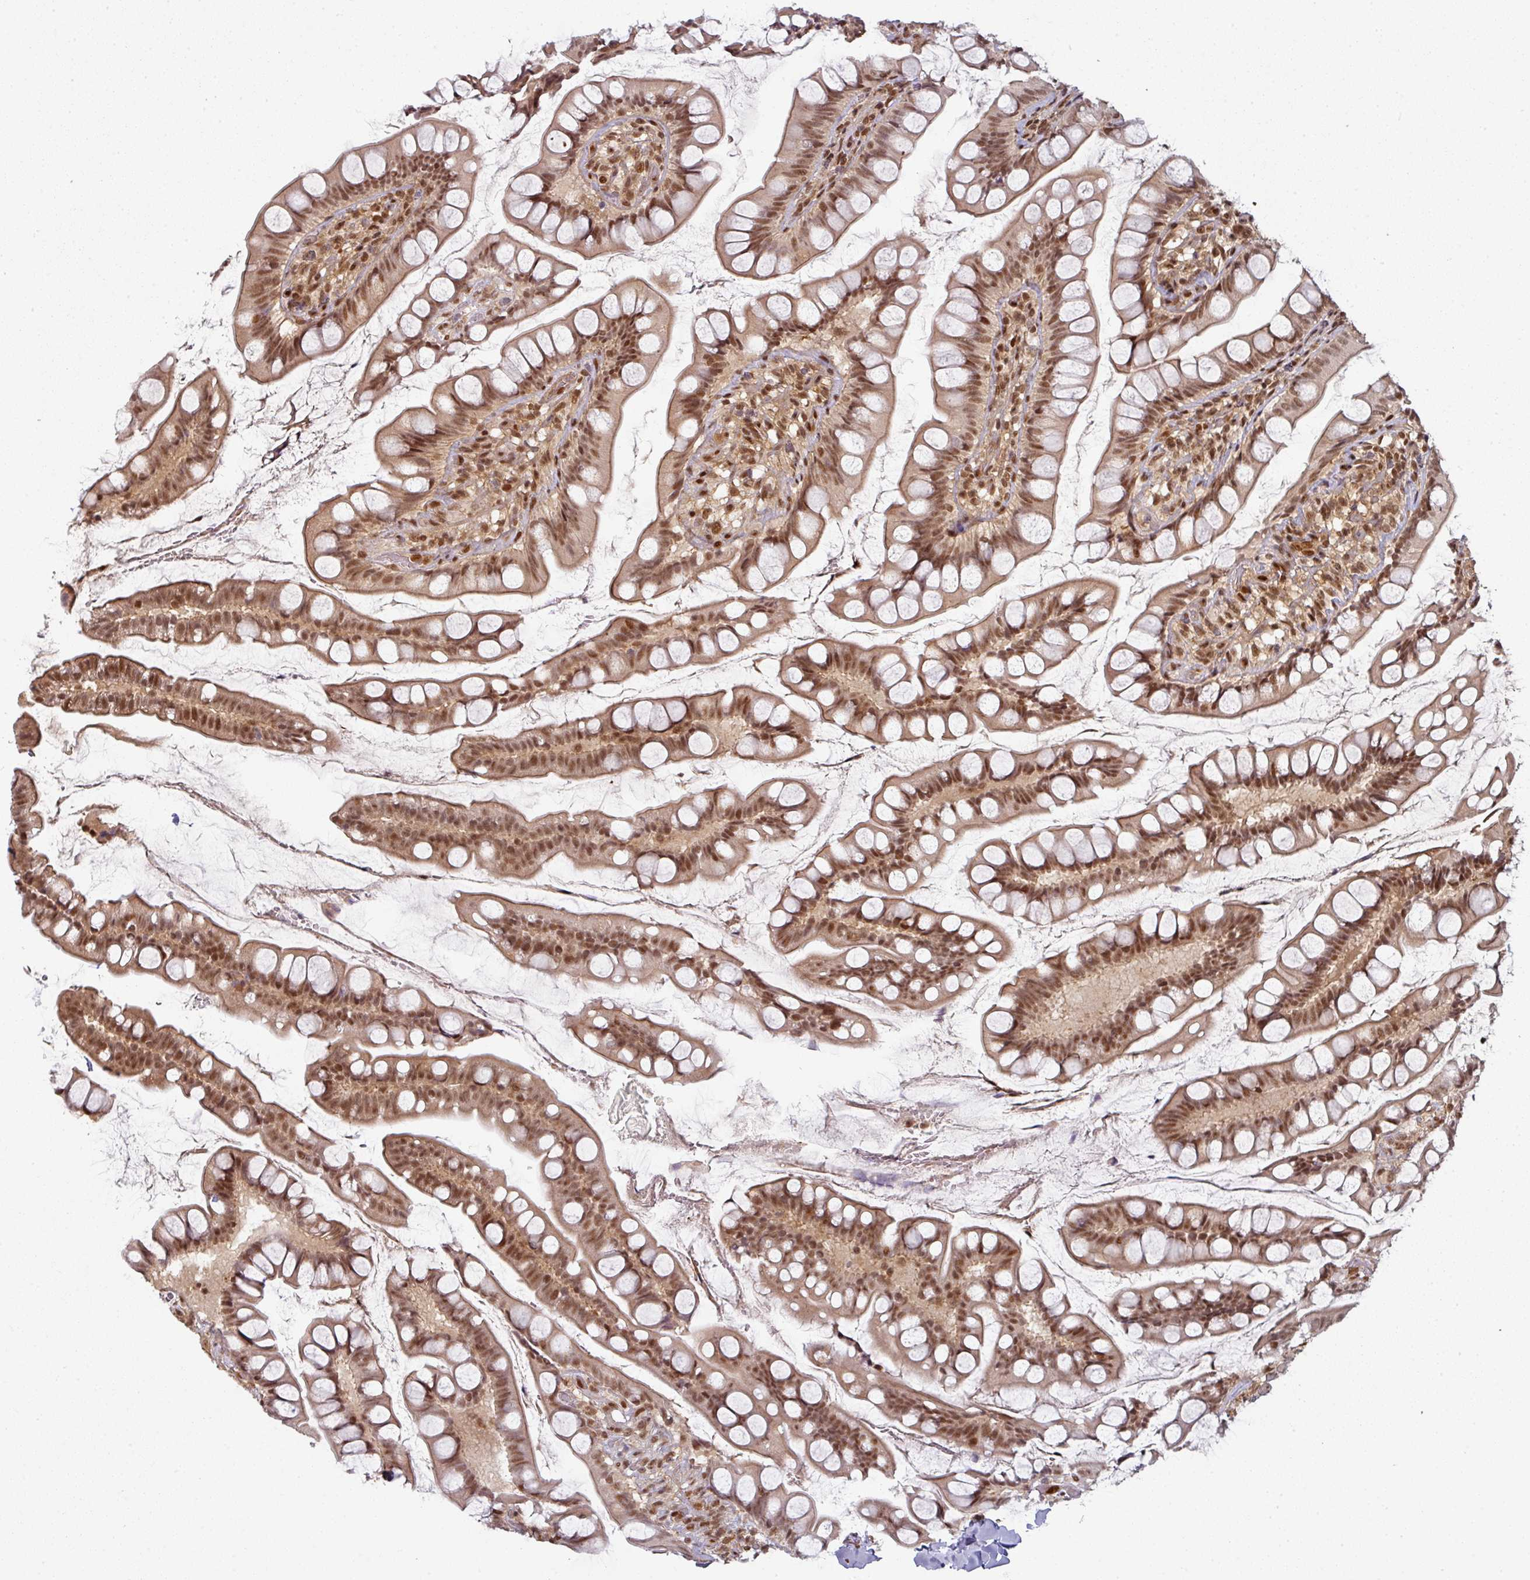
{"staining": {"intensity": "moderate", "quantity": ">75%", "location": "cytoplasmic/membranous,nuclear"}, "tissue": "small intestine", "cell_type": "Glandular cells", "image_type": "normal", "snomed": [{"axis": "morphology", "description": "Normal tissue, NOS"}, {"axis": "topography", "description": "Small intestine"}], "caption": "Human small intestine stained with a brown dye displays moderate cytoplasmic/membranous,nuclear positive positivity in about >75% of glandular cells.", "gene": "SIK3", "patient": {"sex": "male", "age": 70}}